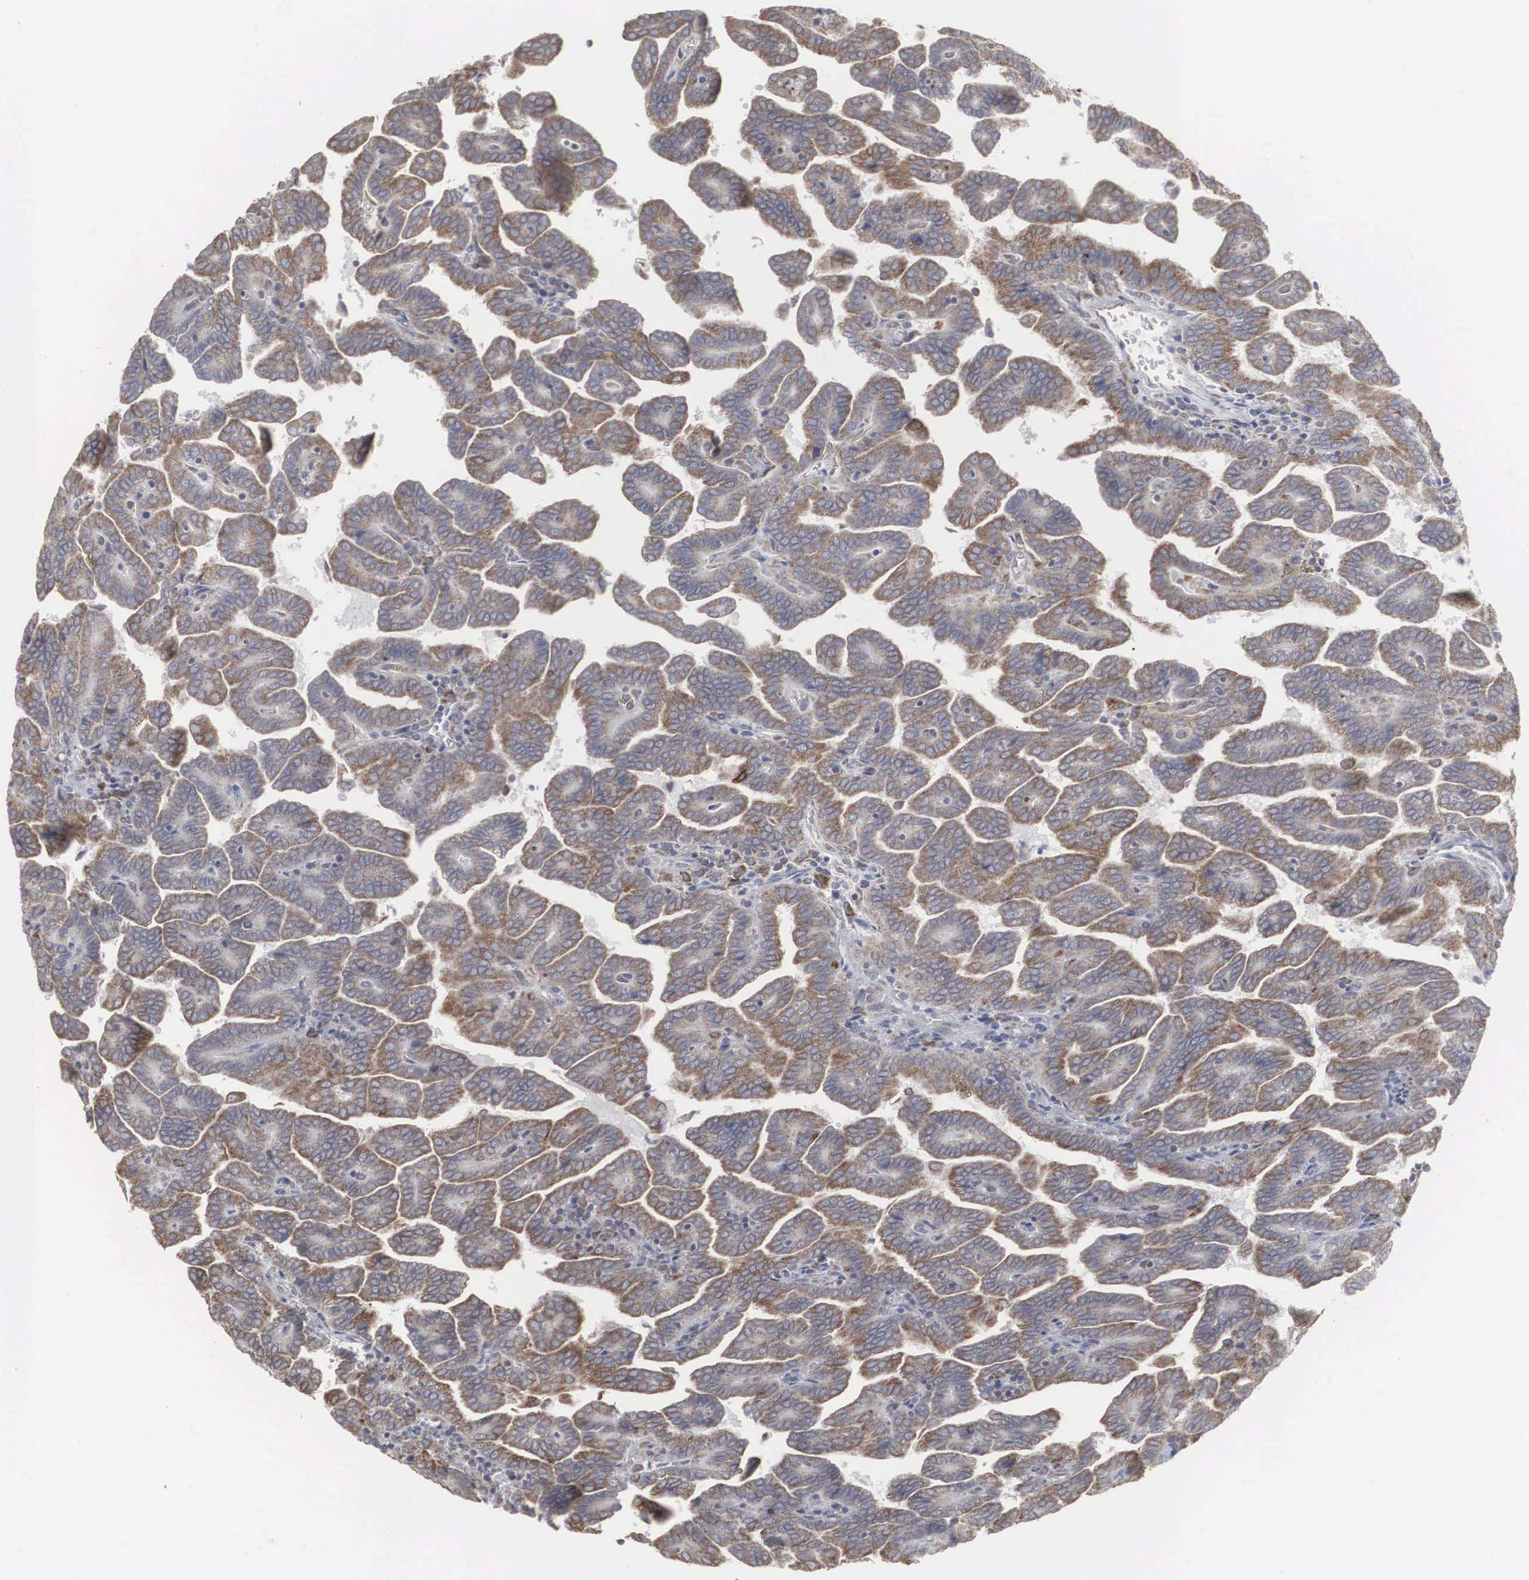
{"staining": {"intensity": "moderate", "quantity": "25%-75%", "location": "cytoplasmic/membranous"}, "tissue": "renal cancer", "cell_type": "Tumor cells", "image_type": "cancer", "snomed": [{"axis": "morphology", "description": "Adenocarcinoma, NOS"}, {"axis": "topography", "description": "Kidney"}], "caption": "A brown stain shows moderate cytoplasmic/membranous staining of a protein in human renal adenocarcinoma tumor cells.", "gene": "MIA2", "patient": {"sex": "male", "age": 61}}